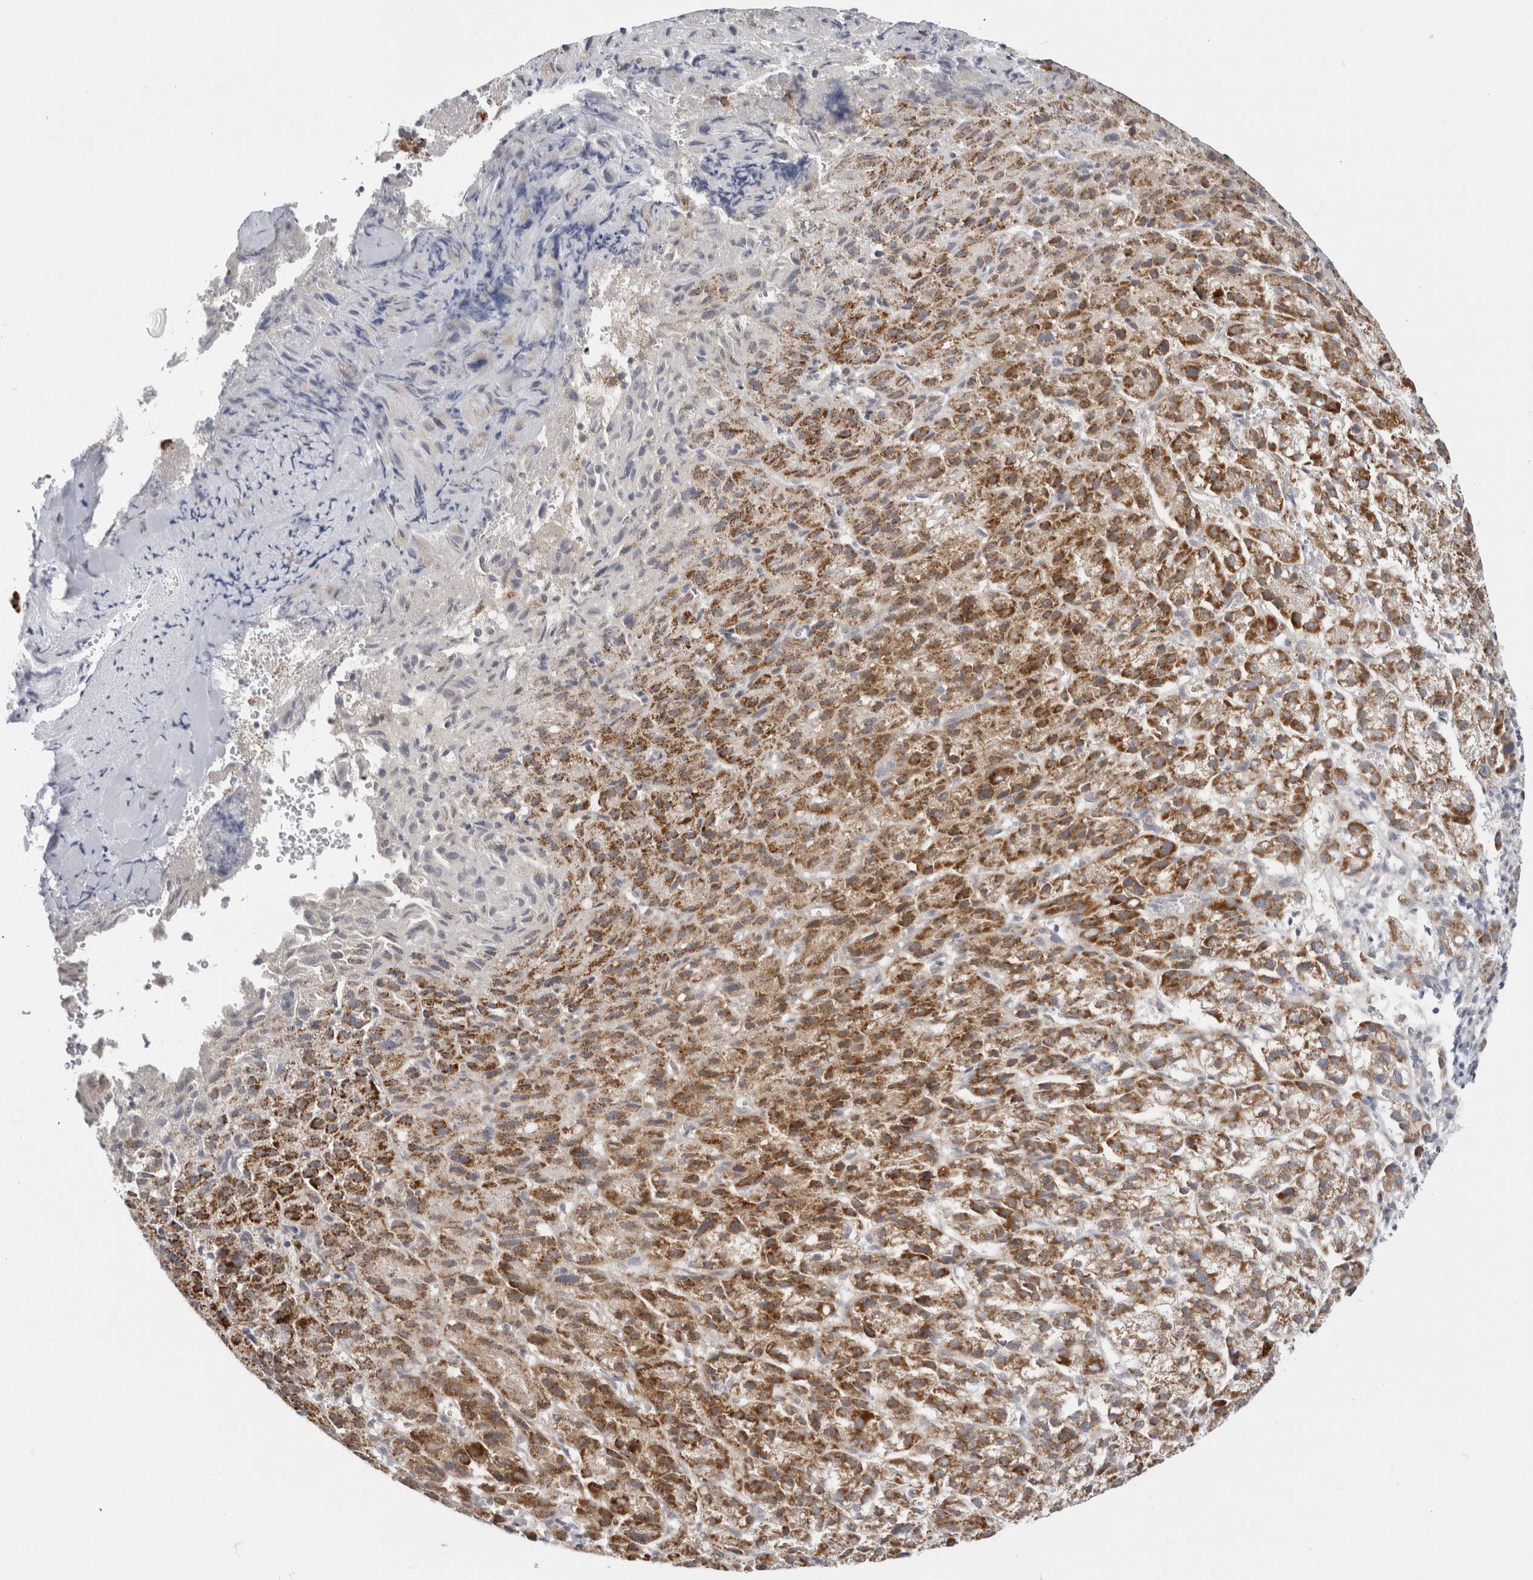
{"staining": {"intensity": "strong", "quantity": ">75%", "location": "cytoplasmic/membranous"}, "tissue": "liver cancer", "cell_type": "Tumor cells", "image_type": "cancer", "snomed": [{"axis": "morphology", "description": "Carcinoma, Hepatocellular, NOS"}, {"axis": "topography", "description": "Liver"}], "caption": "Immunohistochemical staining of human liver cancer shows high levels of strong cytoplasmic/membranous protein positivity in approximately >75% of tumor cells. Using DAB (brown) and hematoxylin (blue) stains, captured at high magnification using brightfield microscopy.", "gene": "FAHD1", "patient": {"sex": "female", "age": 58}}